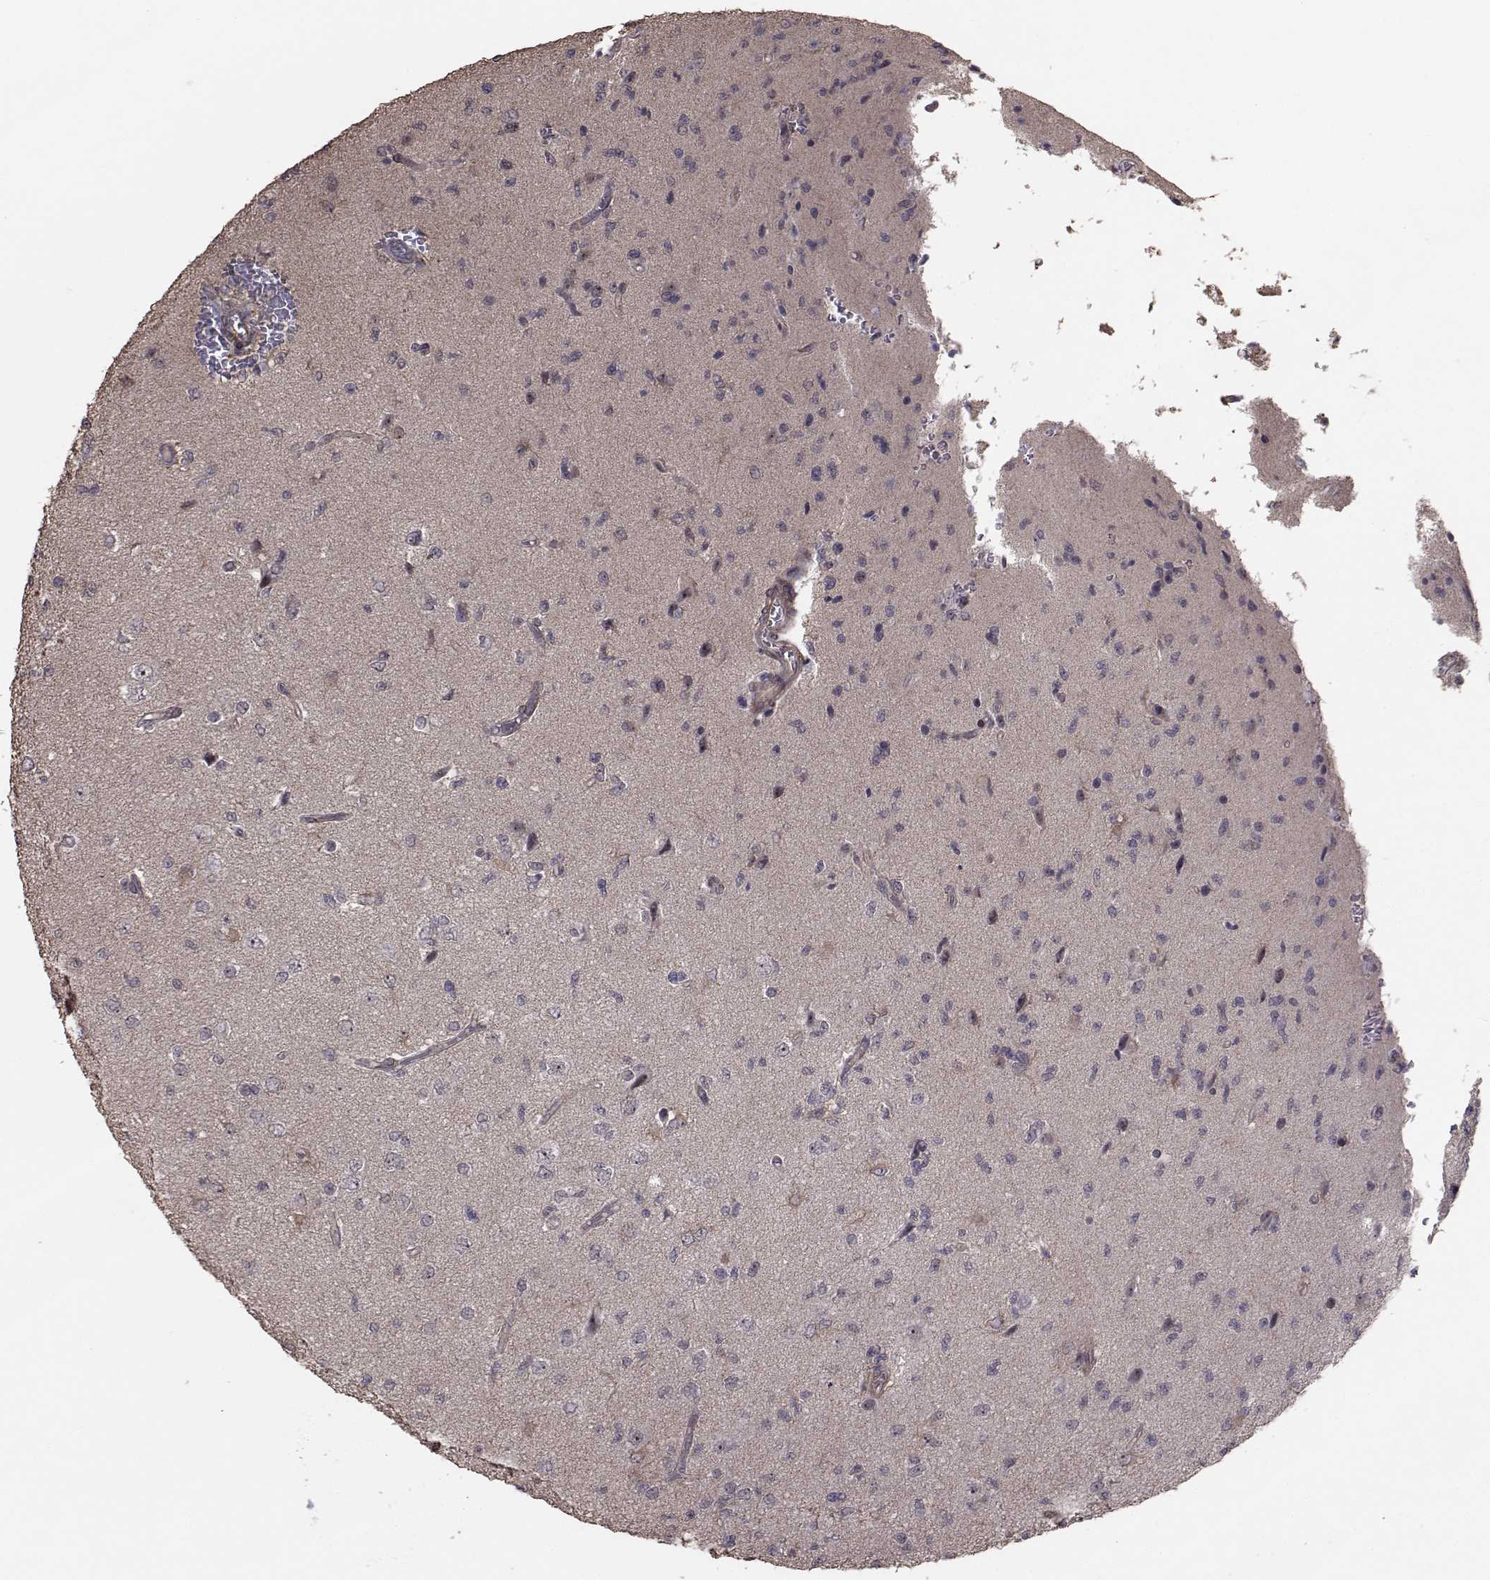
{"staining": {"intensity": "negative", "quantity": "none", "location": "none"}, "tissue": "glioma", "cell_type": "Tumor cells", "image_type": "cancer", "snomed": [{"axis": "morphology", "description": "Glioma, malignant, High grade"}, {"axis": "topography", "description": "Brain"}], "caption": "IHC of high-grade glioma (malignant) exhibits no positivity in tumor cells. (Brightfield microscopy of DAB IHC at high magnification).", "gene": "TRIP10", "patient": {"sex": "male", "age": 56}}